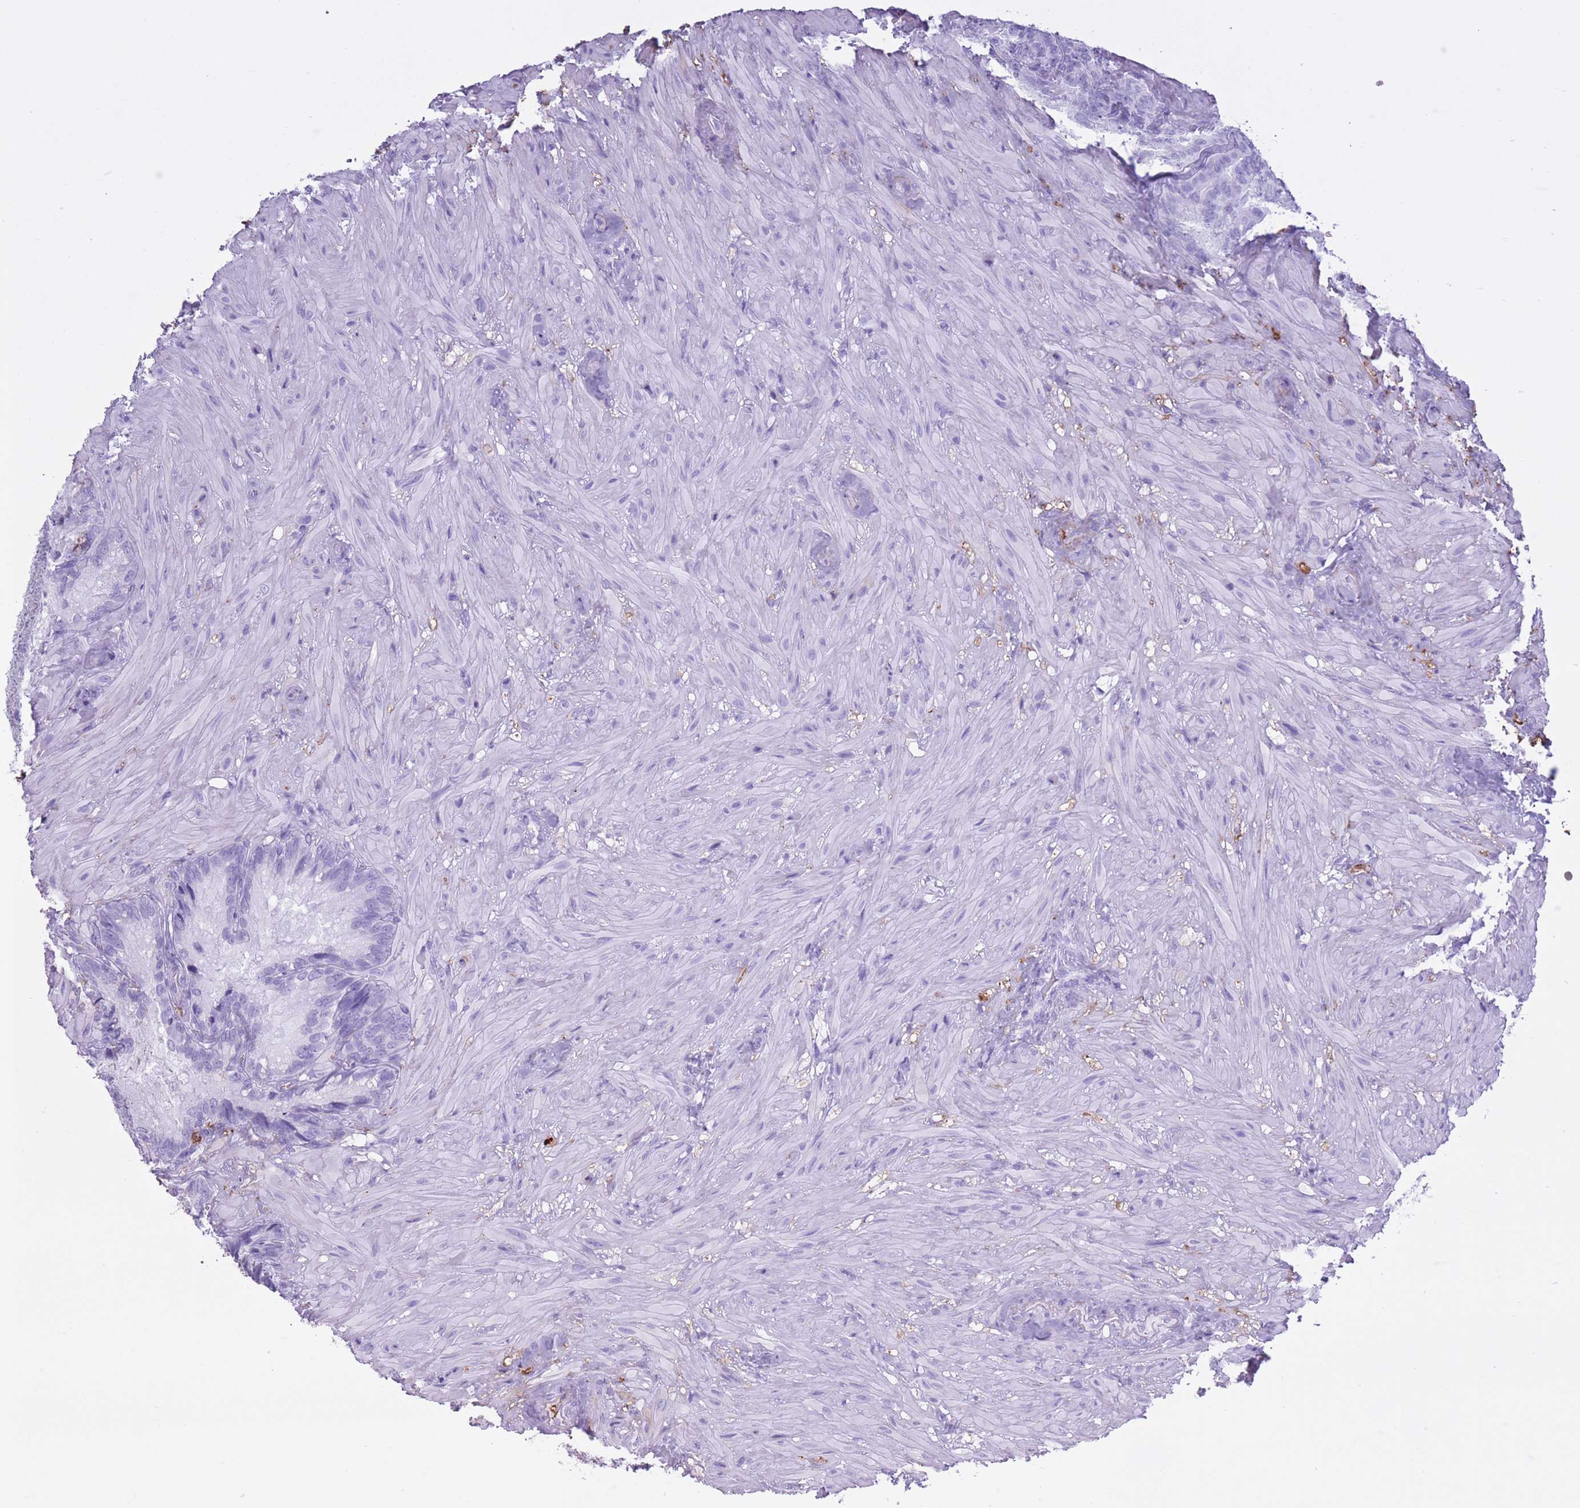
{"staining": {"intensity": "moderate", "quantity": "<25%", "location": "cytoplasmic/membranous"}, "tissue": "seminal vesicle", "cell_type": "Glandular cells", "image_type": "normal", "snomed": [{"axis": "morphology", "description": "Normal tissue, NOS"}, {"axis": "topography", "description": "Seminal veicle"}], "caption": "The image exhibits immunohistochemical staining of benign seminal vesicle. There is moderate cytoplasmic/membranous positivity is identified in approximately <25% of glandular cells. (Stains: DAB (3,3'-diaminobenzidine) in brown, nuclei in blue, Microscopy: brightfield microscopy at high magnification).", "gene": "AP3S1", "patient": {"sex": "male", "age": 62}}